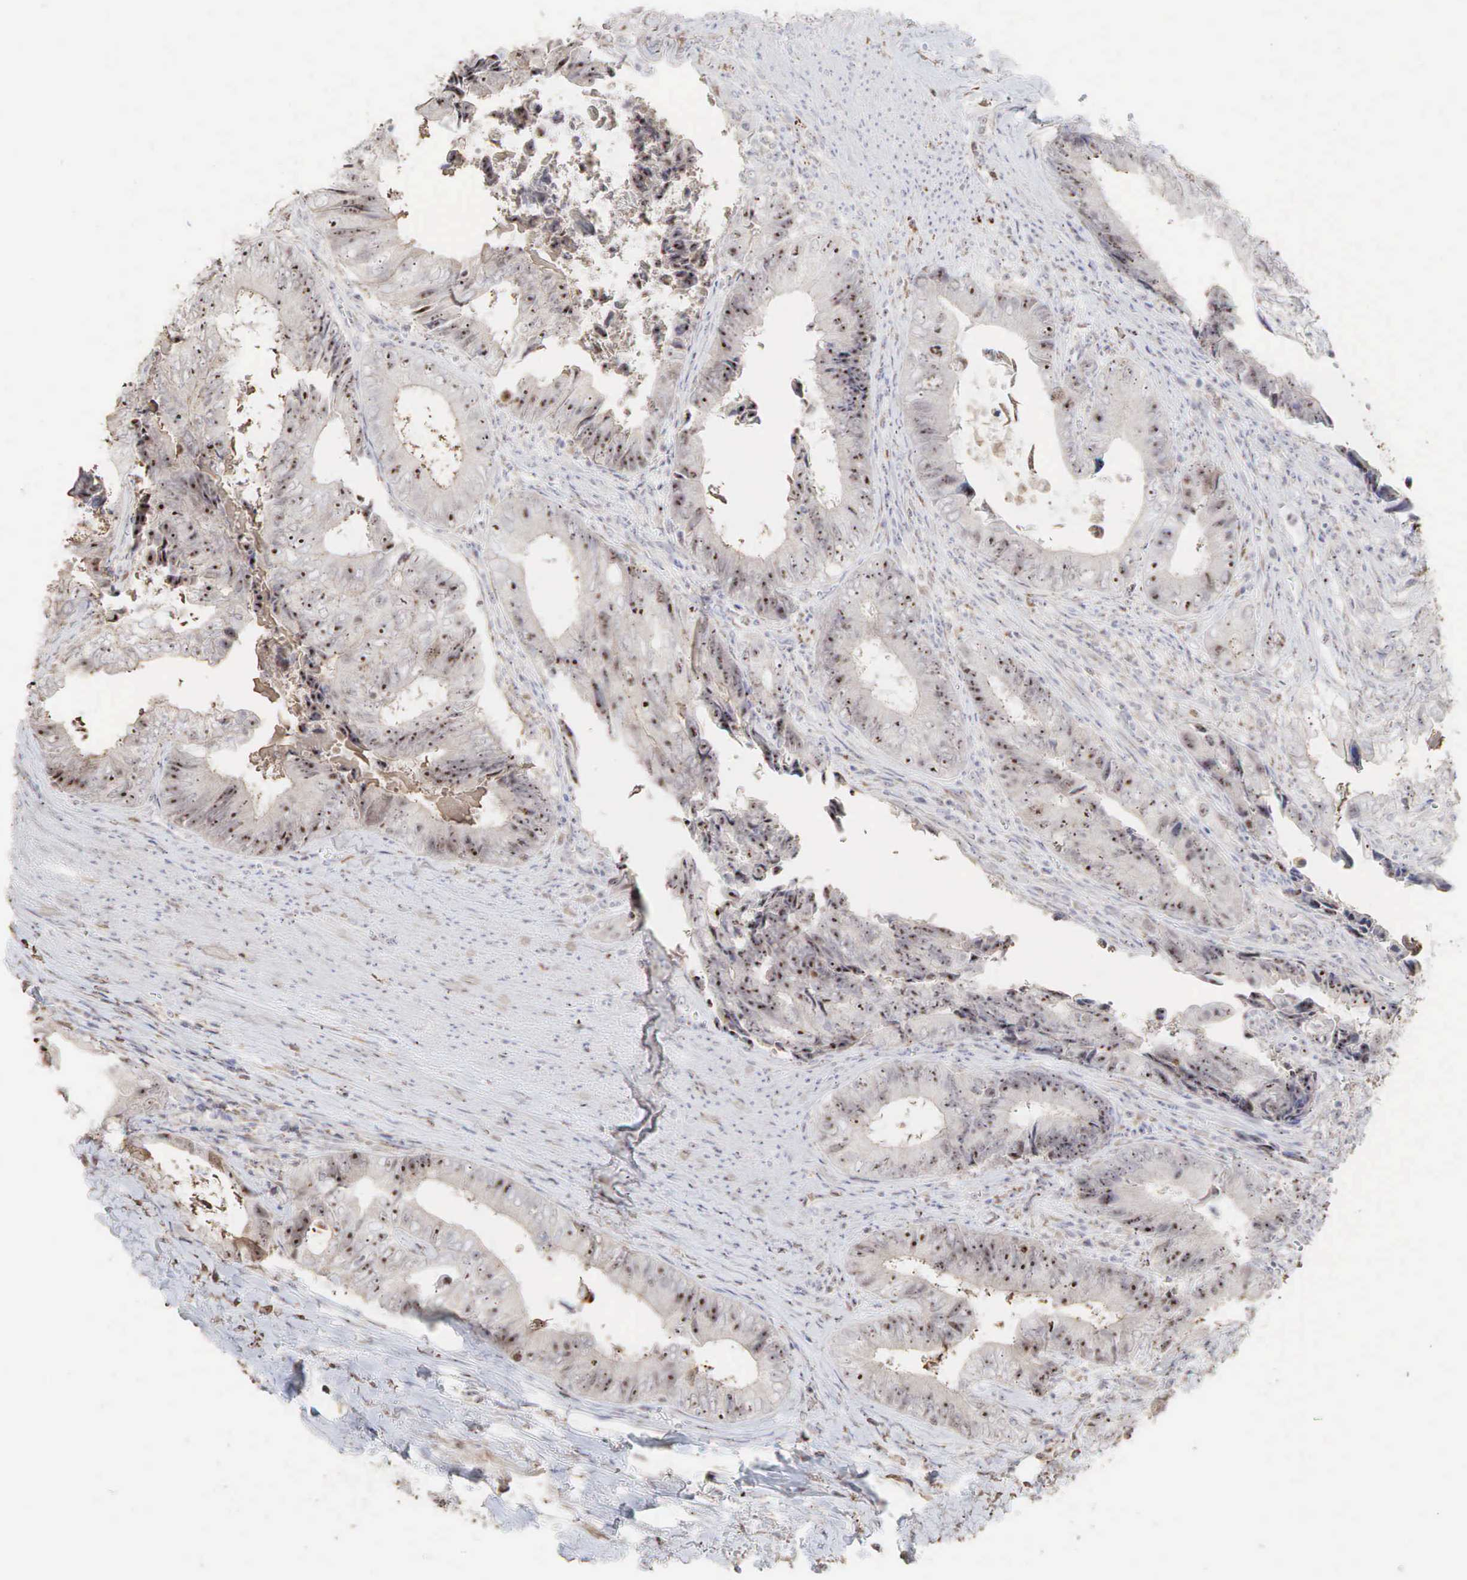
{"staining": {"intensity": "strong", "quantity": "25%-75%", "location": "cytoplasmic/membranous,nuclear"}, "tissue": "colorectal cancer", "cell_type": "Tumor cells", "image_type": "cancer", "snomed": [{"axis": "morphology", "description": "Adenocarcinoma, NOS"}, {"axis": "topography", "description": "Rectum"}], "caption": "DAB immunohistochemical staining of human colorectal cancer shows strong cytoplasmic/membranous and nuclear protein positivity in approximately 25%-75% of tumor cells.", "gene": "DKC1", "patient": {"sex": "female", "age": 98}}